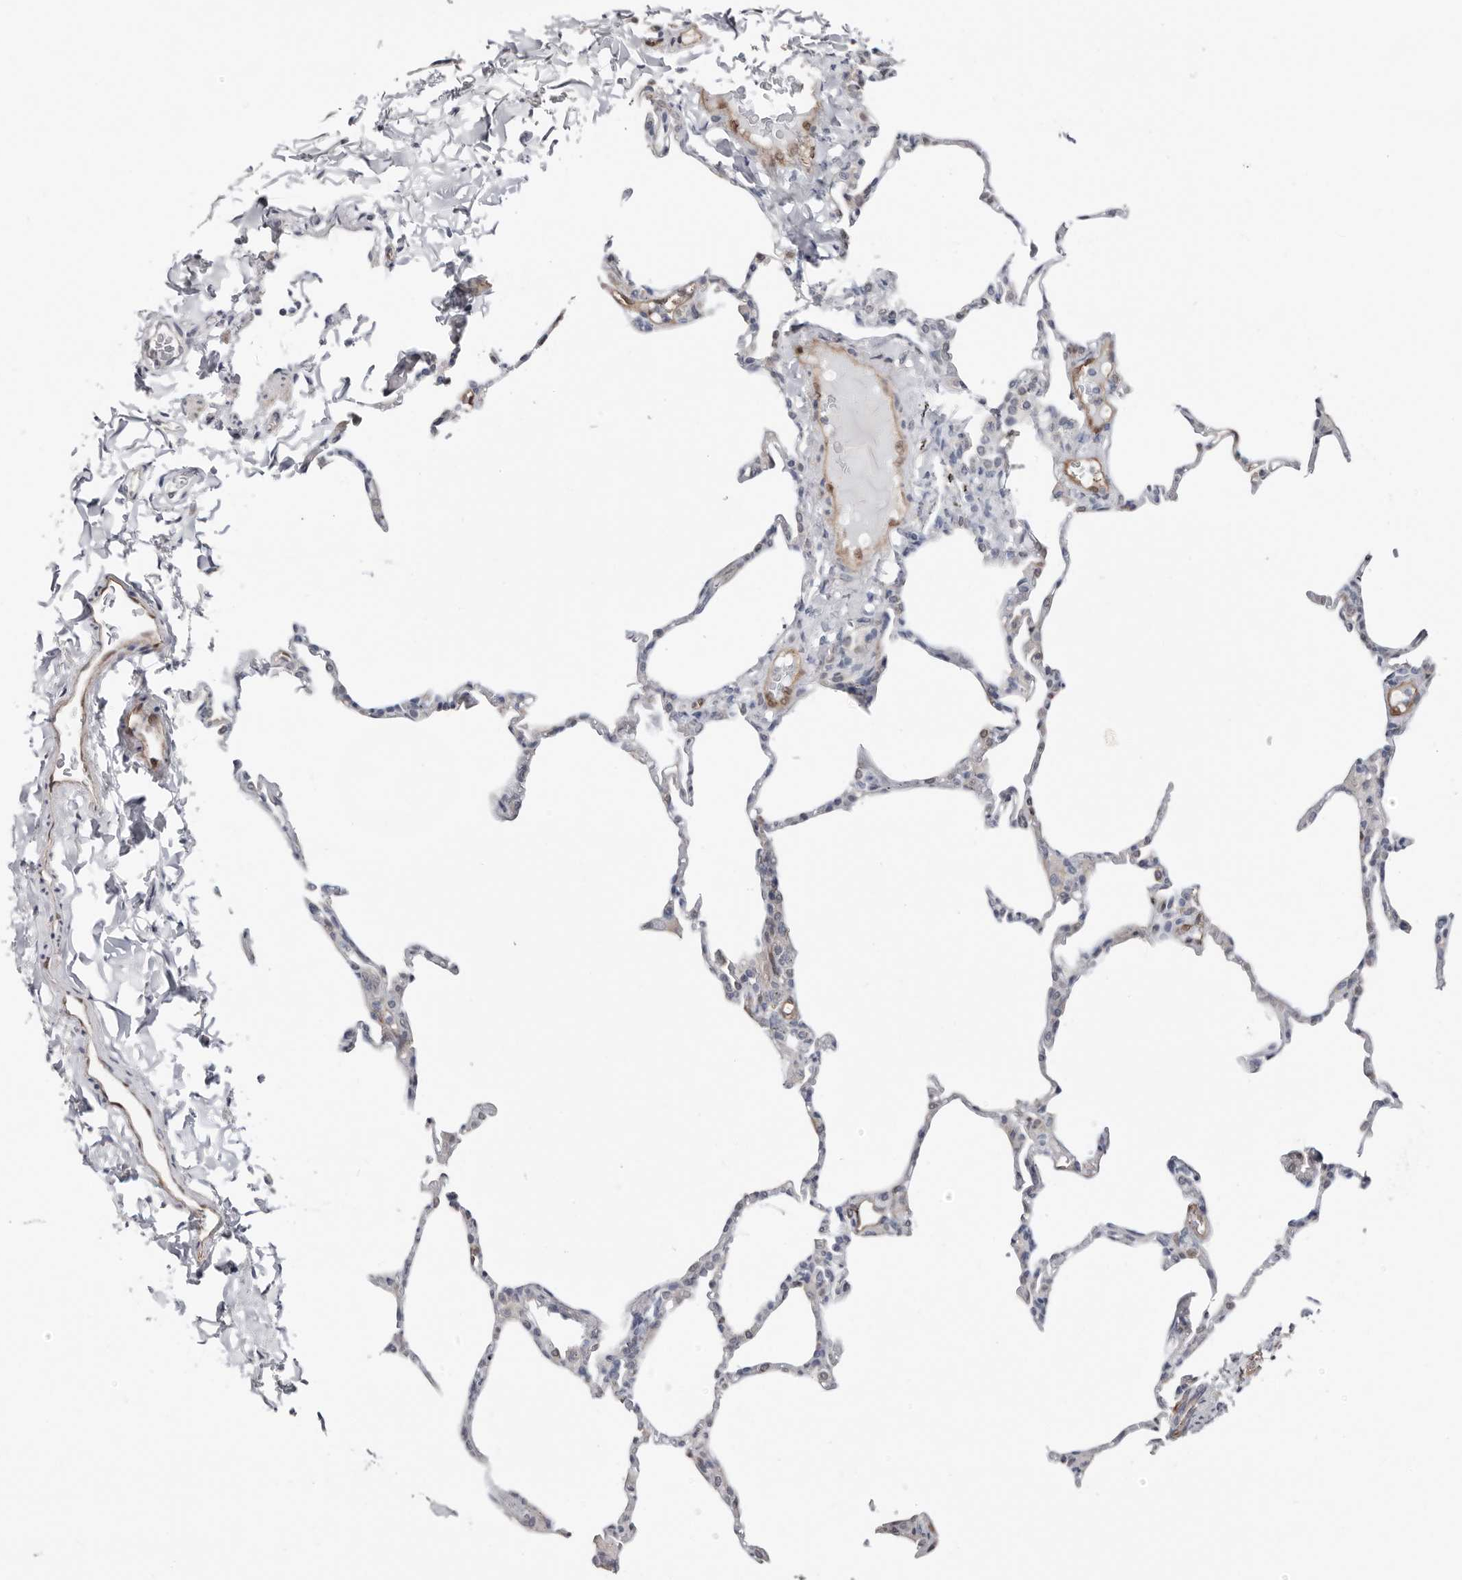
{"staining": {"intensity": "negative", "quantity": "none", "location": "none"}, "tissue": "lung", "cell_type": "Alveolar cells", "image_type": "normal", "snomed": [{"axis": "morphology", "description": "Normal tissue, NOS"}, {"axis": "topography", "description": "Lung"}], "caption": "Benign lung was stained to show a protein in brown. There is no significant positivity in alveolar cells. (Stains: DAB (3,3'-diaminobenzidine) immunohistochemistry (IHC) with hematoxylin counter stain, Microscopy: brightfield microscopy at high magnification).", "gene": "ASRGL1", "patient": {"sex": "male", "age": 20}}